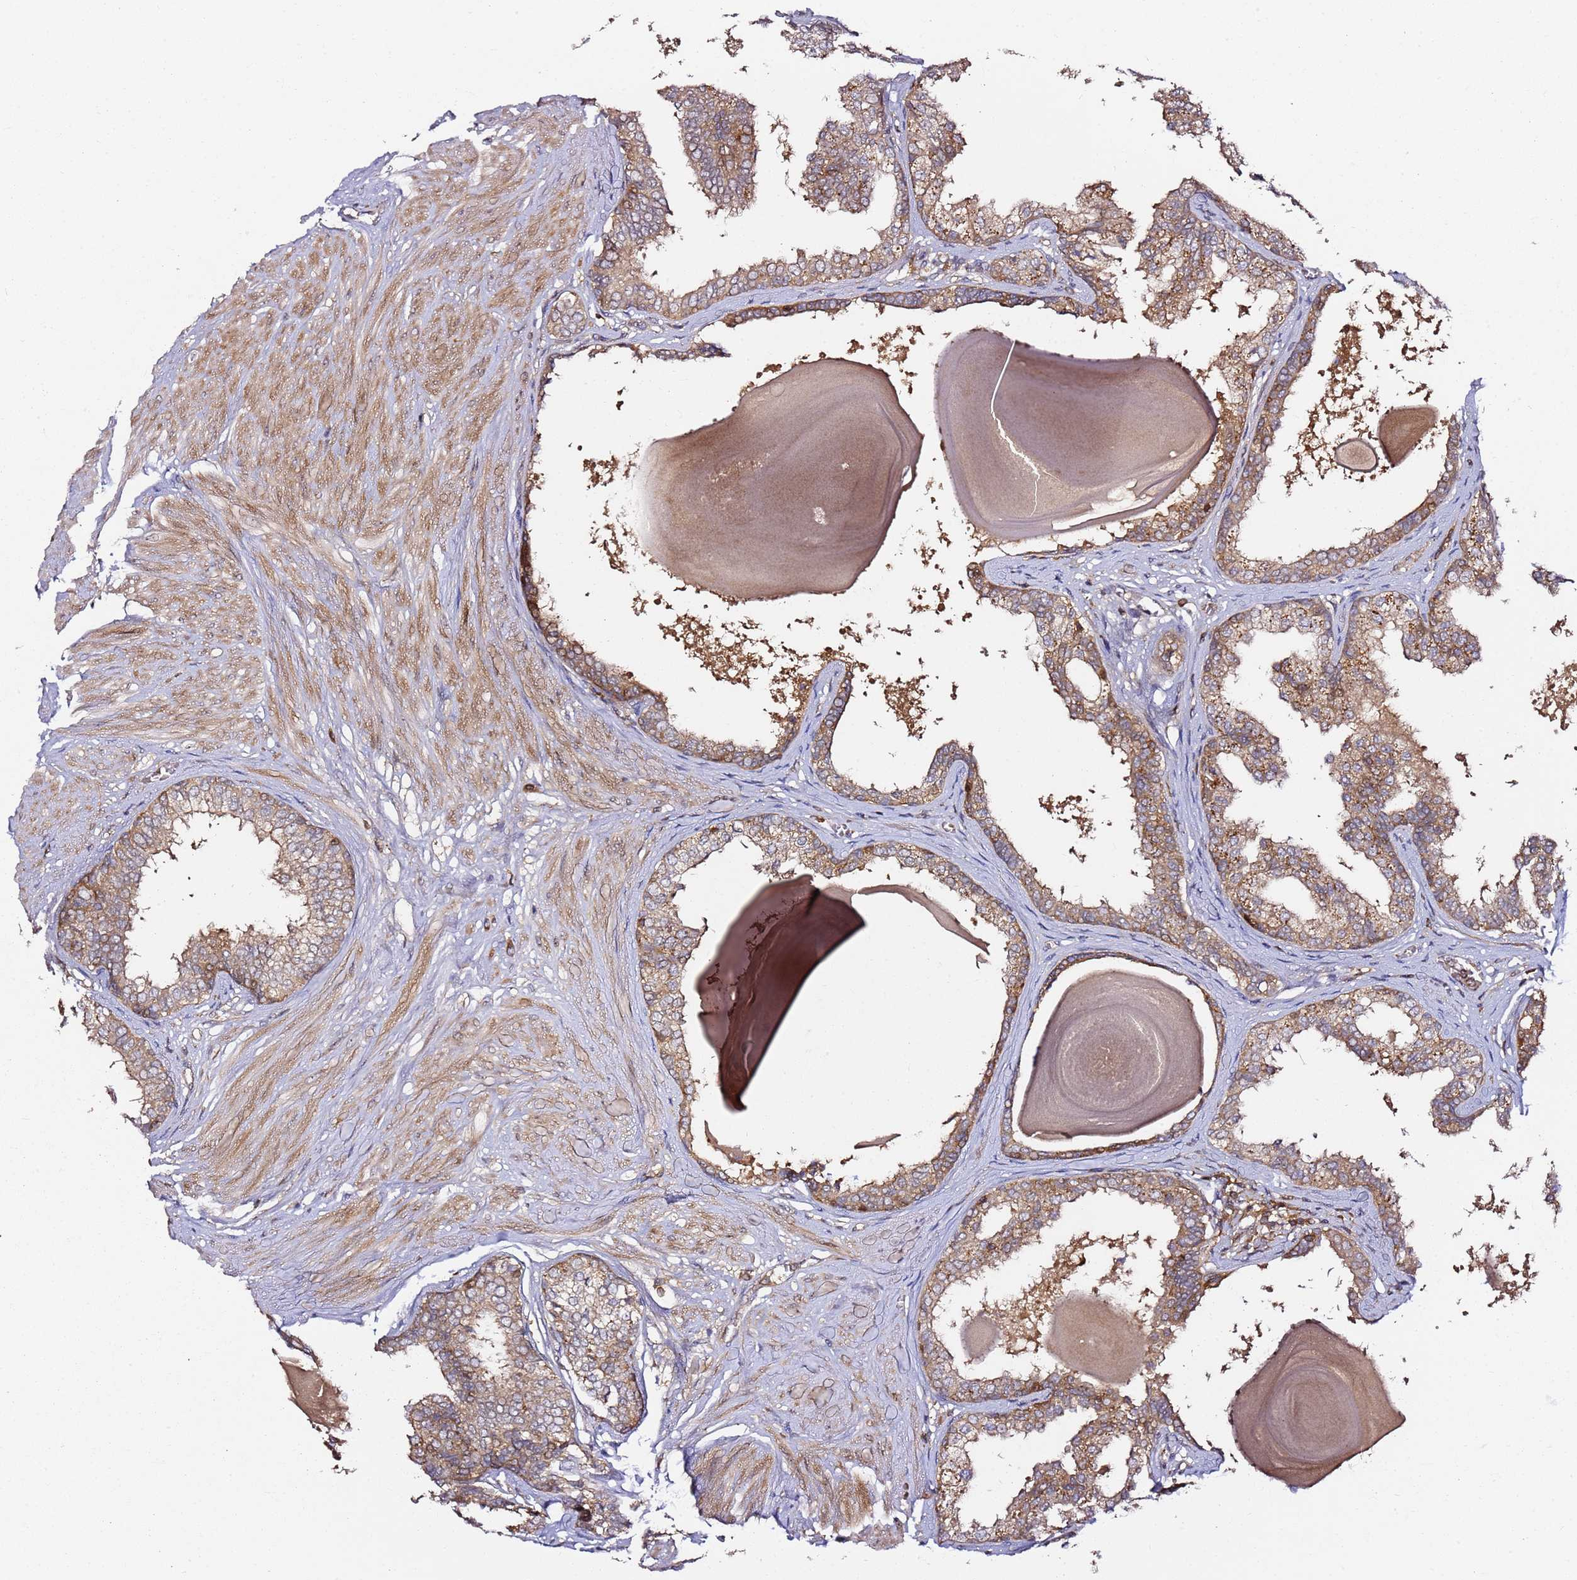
{"staining": {"intensity": "moderate", "quantity": ">75%", "location": "cytoplasmic/membranous"}, "tissue": "prostate", "cell_type": "Glandular cells", "image_type": "normal", "snomed": [{"axis": "morphology", "description": "Normal tissue, NOS"}, {"axis": "topography", "description": "Prostate"}], "caption": "Immunohistochemistry (IHC) of unremarkable prostate shows medium levels of moderate cytoplasmic/membranous staining in approximately >75% of glandular cells.", "gene": "PRMT7", "patient": {"sex": "male", "age": 48}}